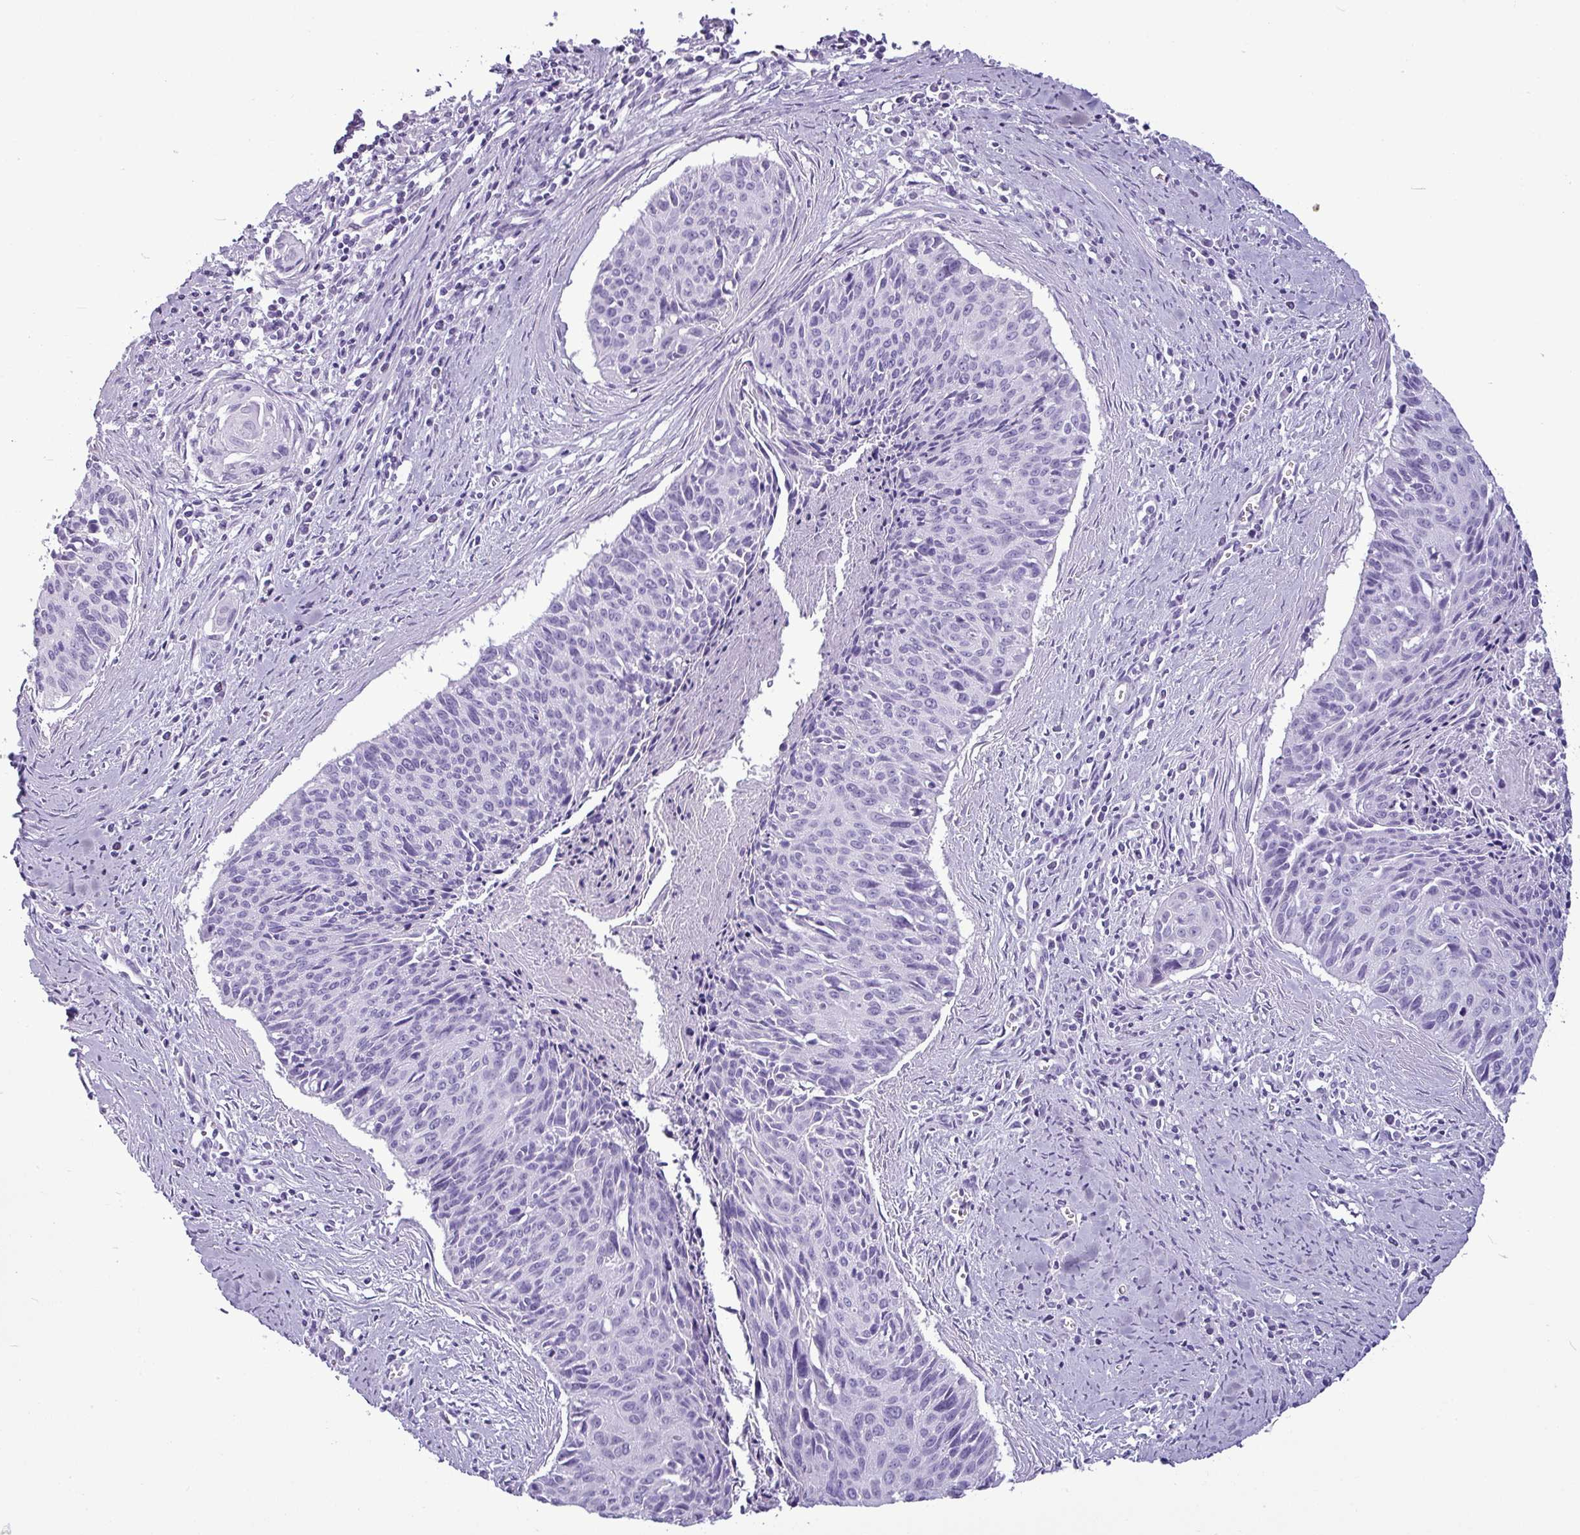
{"staining": {"intensity": "negative", "quantity": "none", "location": "none"}, "tissue": "cervical cancer", "cell_type": "Tumor cells", "image_type": "cancer", "snomed": [{"axis": "morphology", "description": "Squamous cell carcinoma, NOS"}, {"axis": "topography", "description": "Cervix"}], "caption": "DAB immunohistochemical staining of human cervical cancer (squamous cell carcinoma) displays no significant staining in tumor cells.", "gene": "AMY1B", "patient": {"sex": "female", "age": 55}}